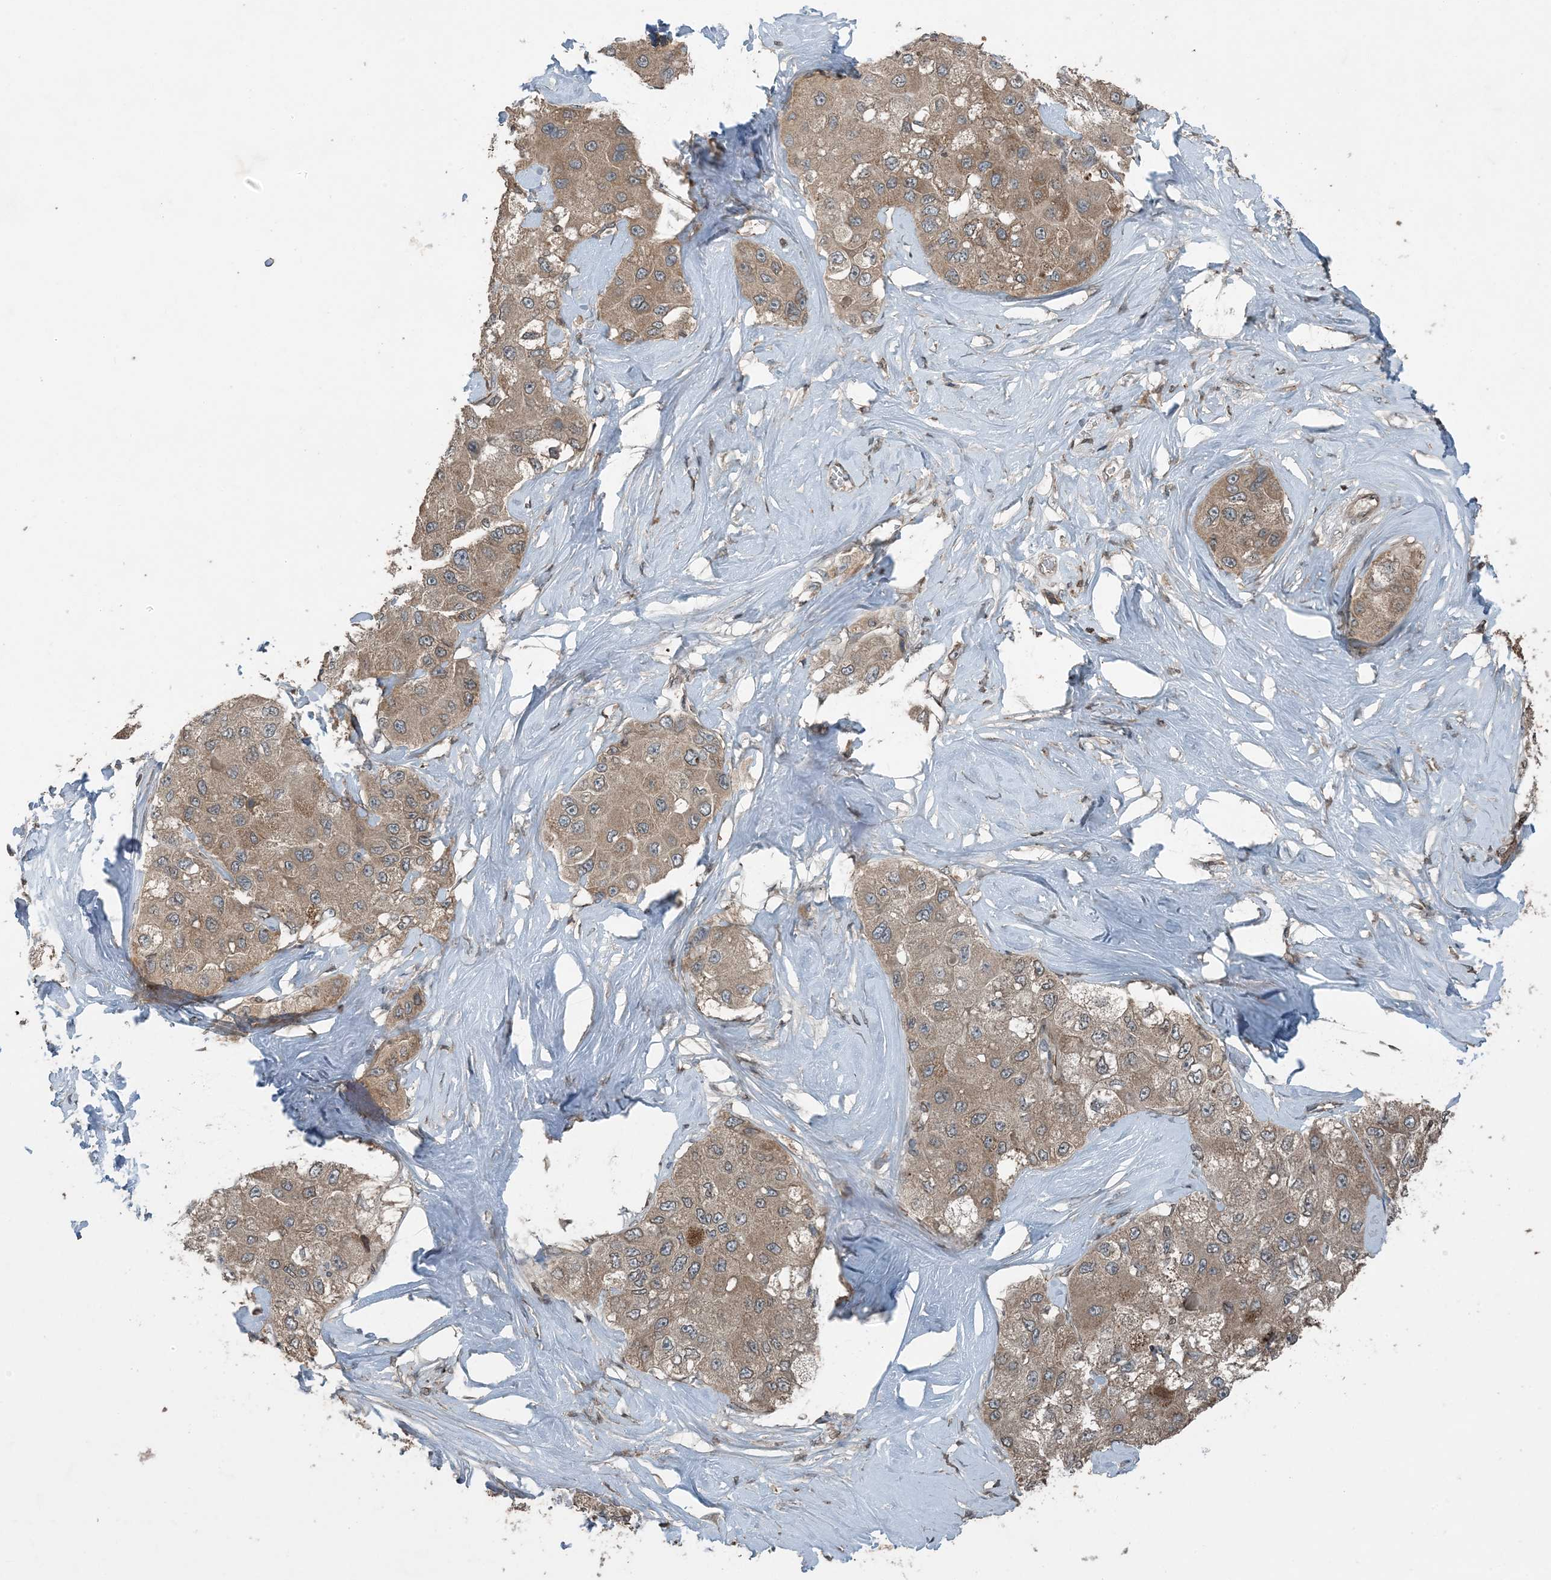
{"staining": {"intensity": "moderate", "quantity": ">75%", "location": "cytoplasmic/membranous"}, "tissue": "liver cancer", "cell_type": "Tumor cells", "image_type": "cancer", "snomed": [{"axis": "morphology", "description": "Carcinoma, Hepatocellular, NOS"}, {"axis": "topography", "description": "Liver"}], "caption": "Liver cancer (hepatocellular carcinoma) stained with a protein marker exhibits moderate staining in tumor cells.", "gene": "ZFAND2B", "patient": {"sex": "male", "age": 80}}